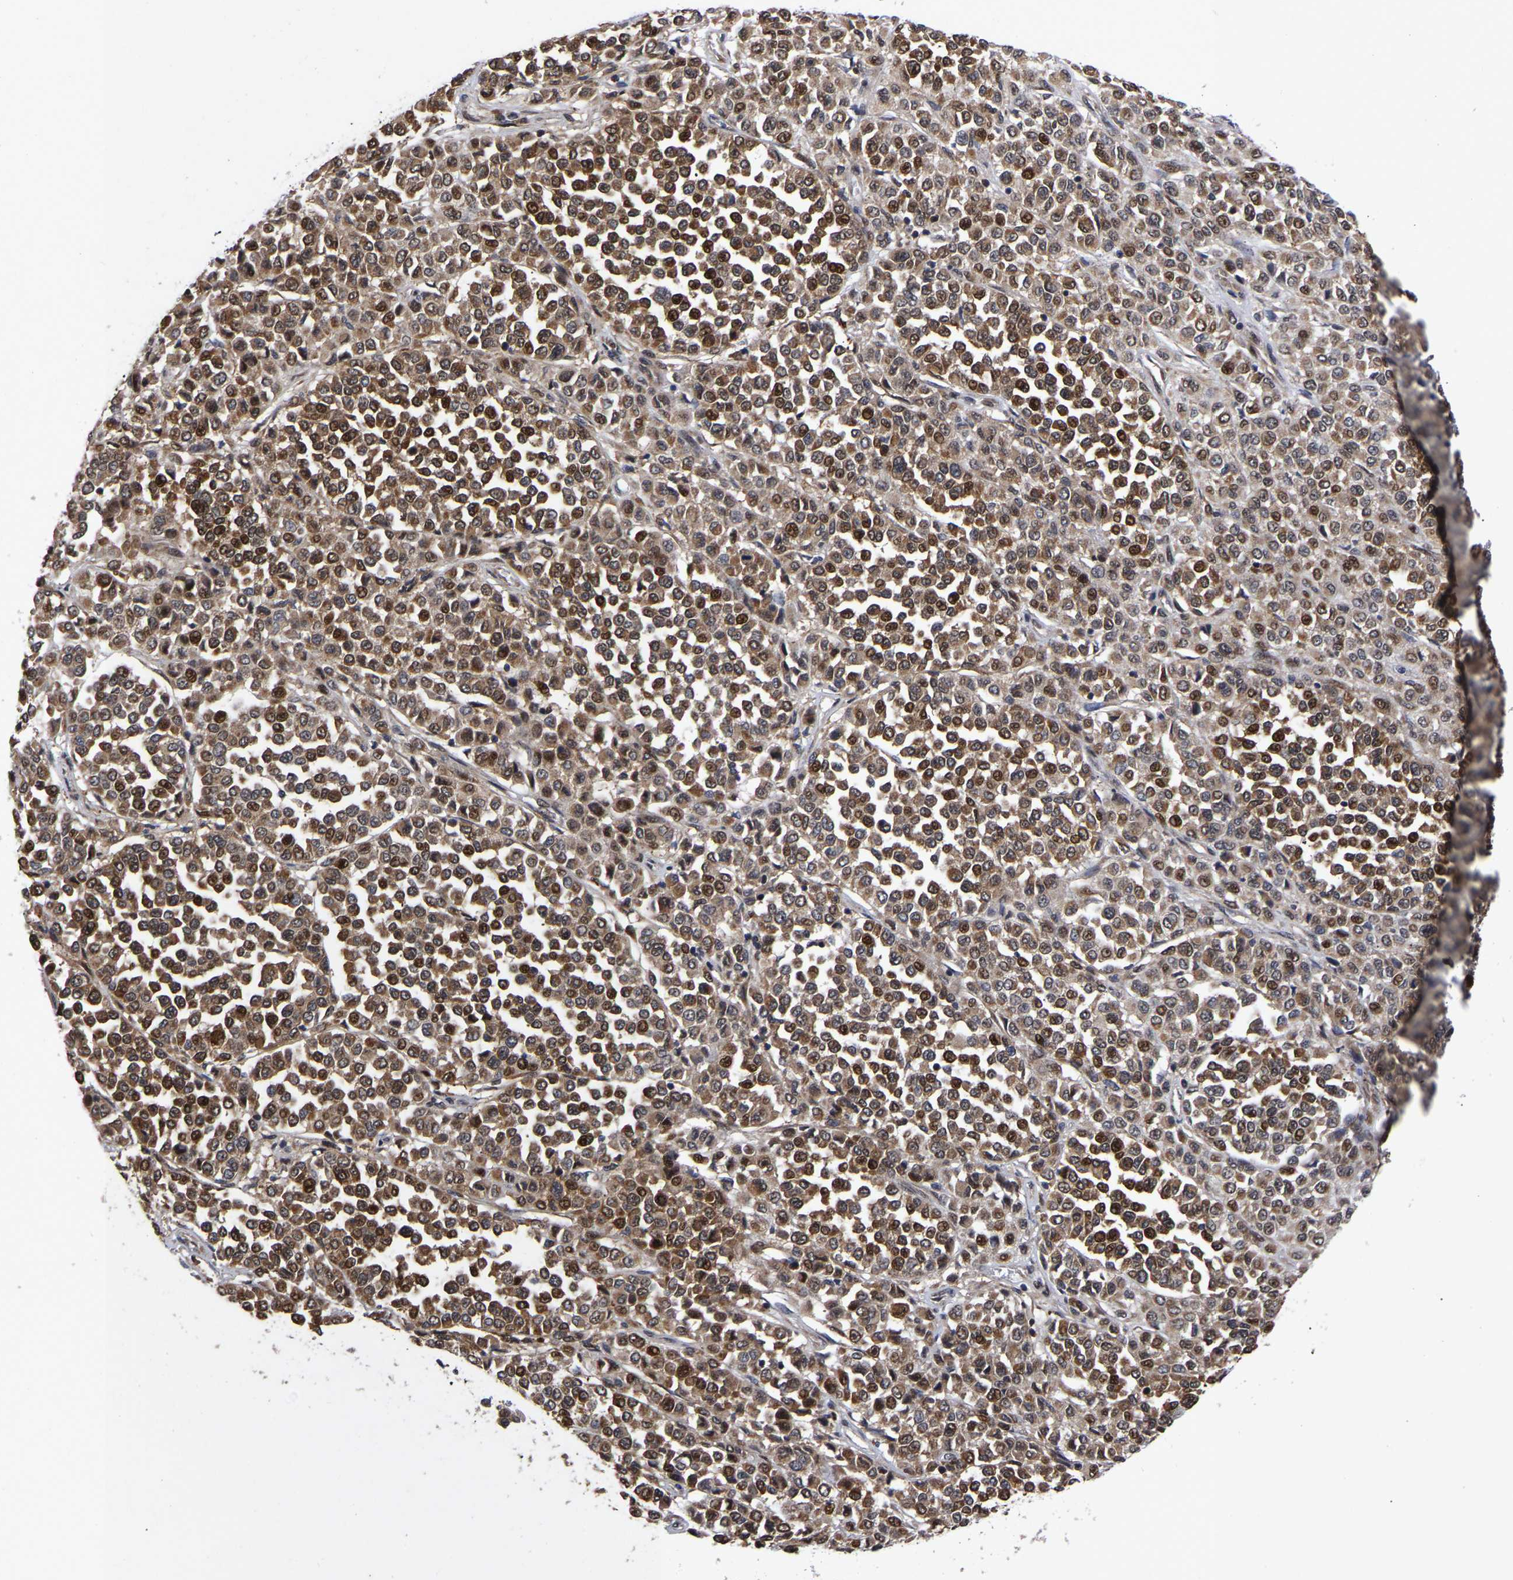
{"staining": {"intensity": "moderate", "quantity": ">75%", "location": "cytoplasmic/membranous,nuclear"}, "tissue": "melanoma", "cell_type": "Tumor cells", "image_type": "cancer", "snomed": [{"axis": "morphology", "description": "Malignant melanoma, Metastatic site"}, {"axis": "topography", "description": "Pancreas"}], "caption": "Moderate cytoplasmic/membranous and nuclear expression for a protein is identified in about >75% of tumor cells of melanoma using immunohistochemistry.", "gene": "JUNB", "patient": {"sex": "female", "age": 30}}